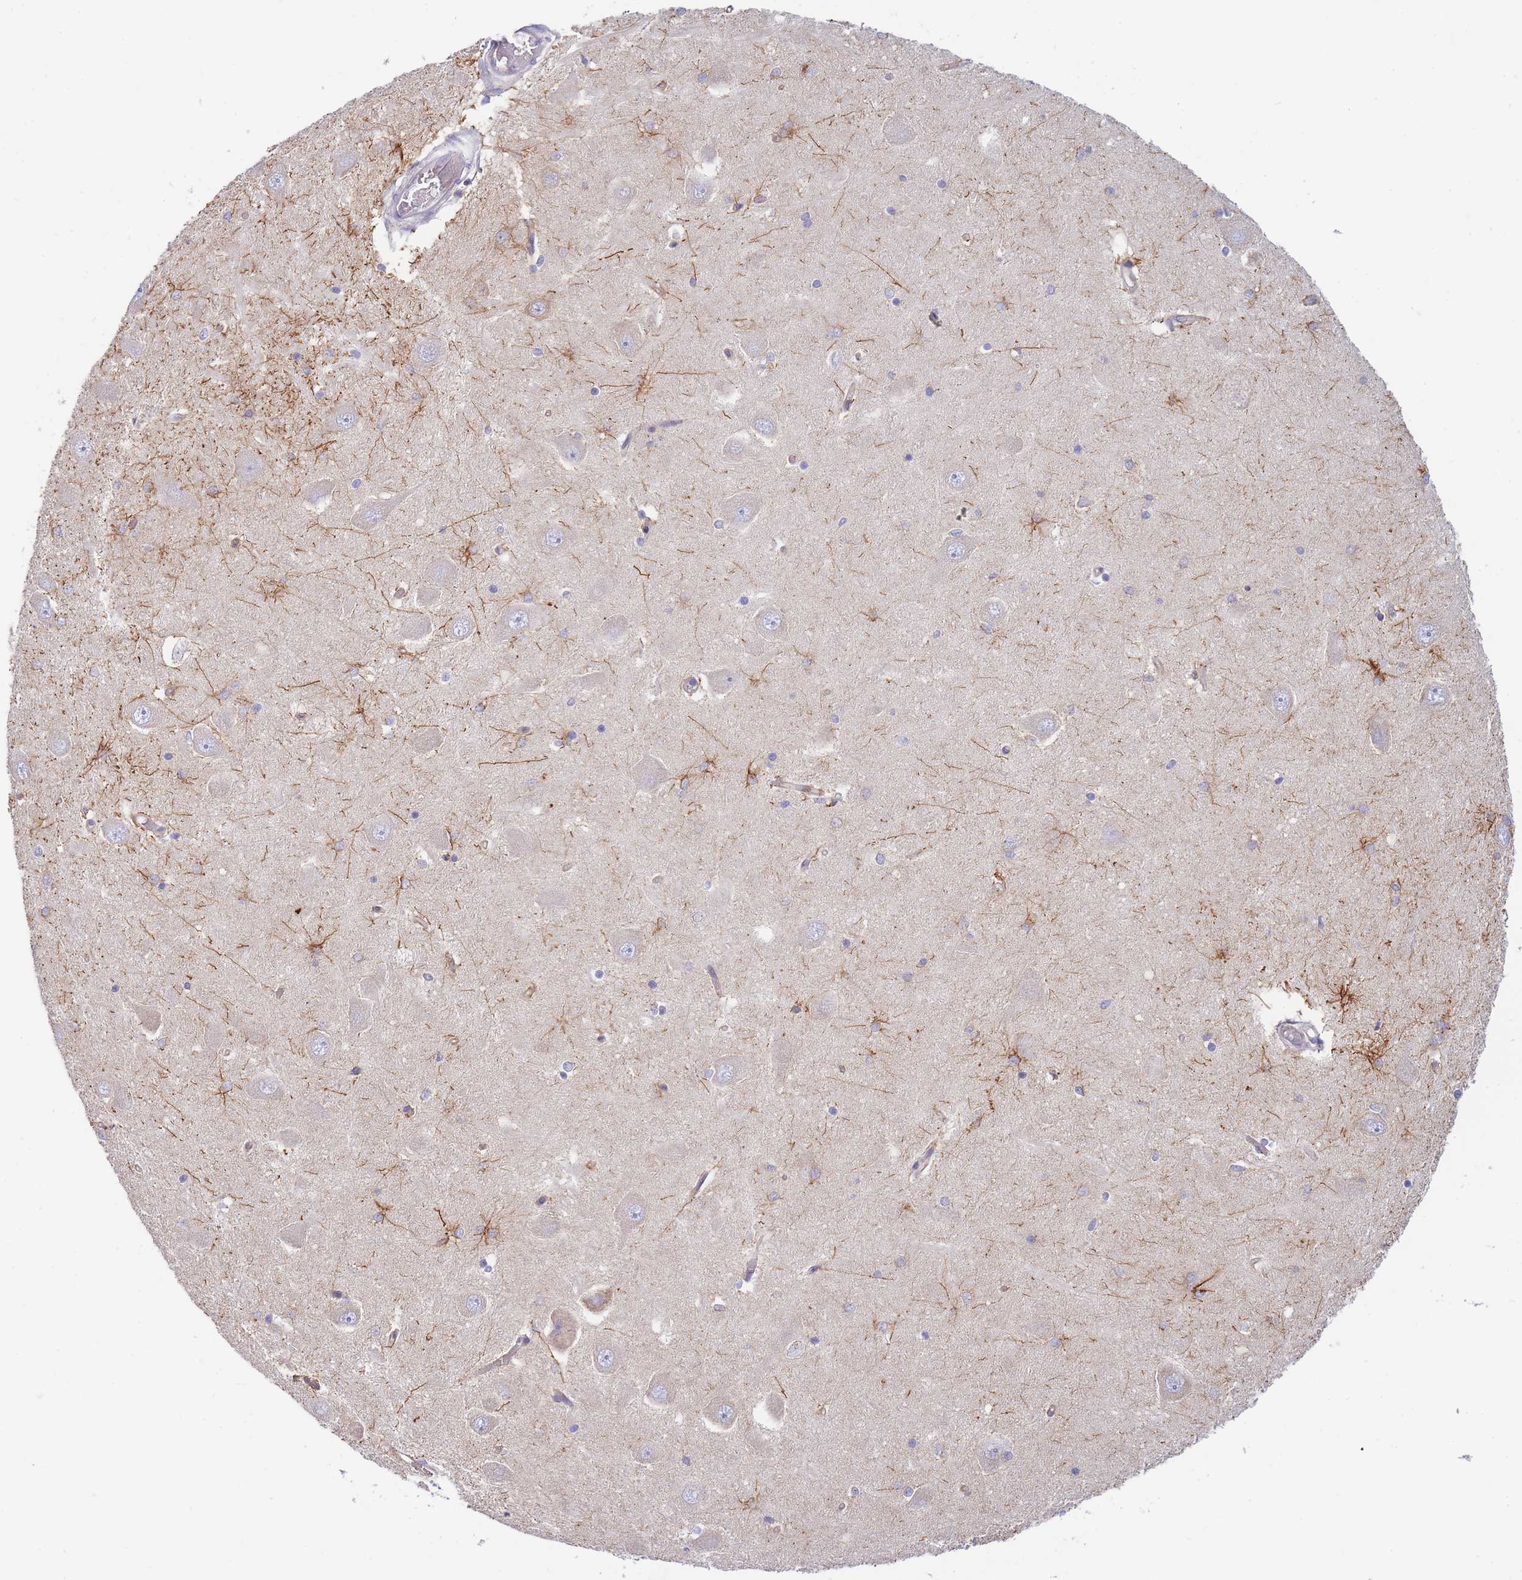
{"staining": {"intensity": "moderate", "quantity": "<25%", "location": "cytoplasmic/membranous"}, "tissue": "hippocampus", "cell_type": "Glial cells", "image_type": "normal", "snomed": [{"axis": "morphology", "description": "Normal tissue, NOS"}, {"axis": "topography", "description": "Hippocampus"}], "caption": "Immunohistochemistry (IHC) (DAB (3,3'-diaminobenzidine)) staining of normal human hippocampus demonstrates moderate cytoplasmic/membranous protein staining in about <25% of glial cells. (IHC, brightfield microscopy, high magnification).", "gene": "SH2B2", "patient": {"sex": "male", "age": 45}}